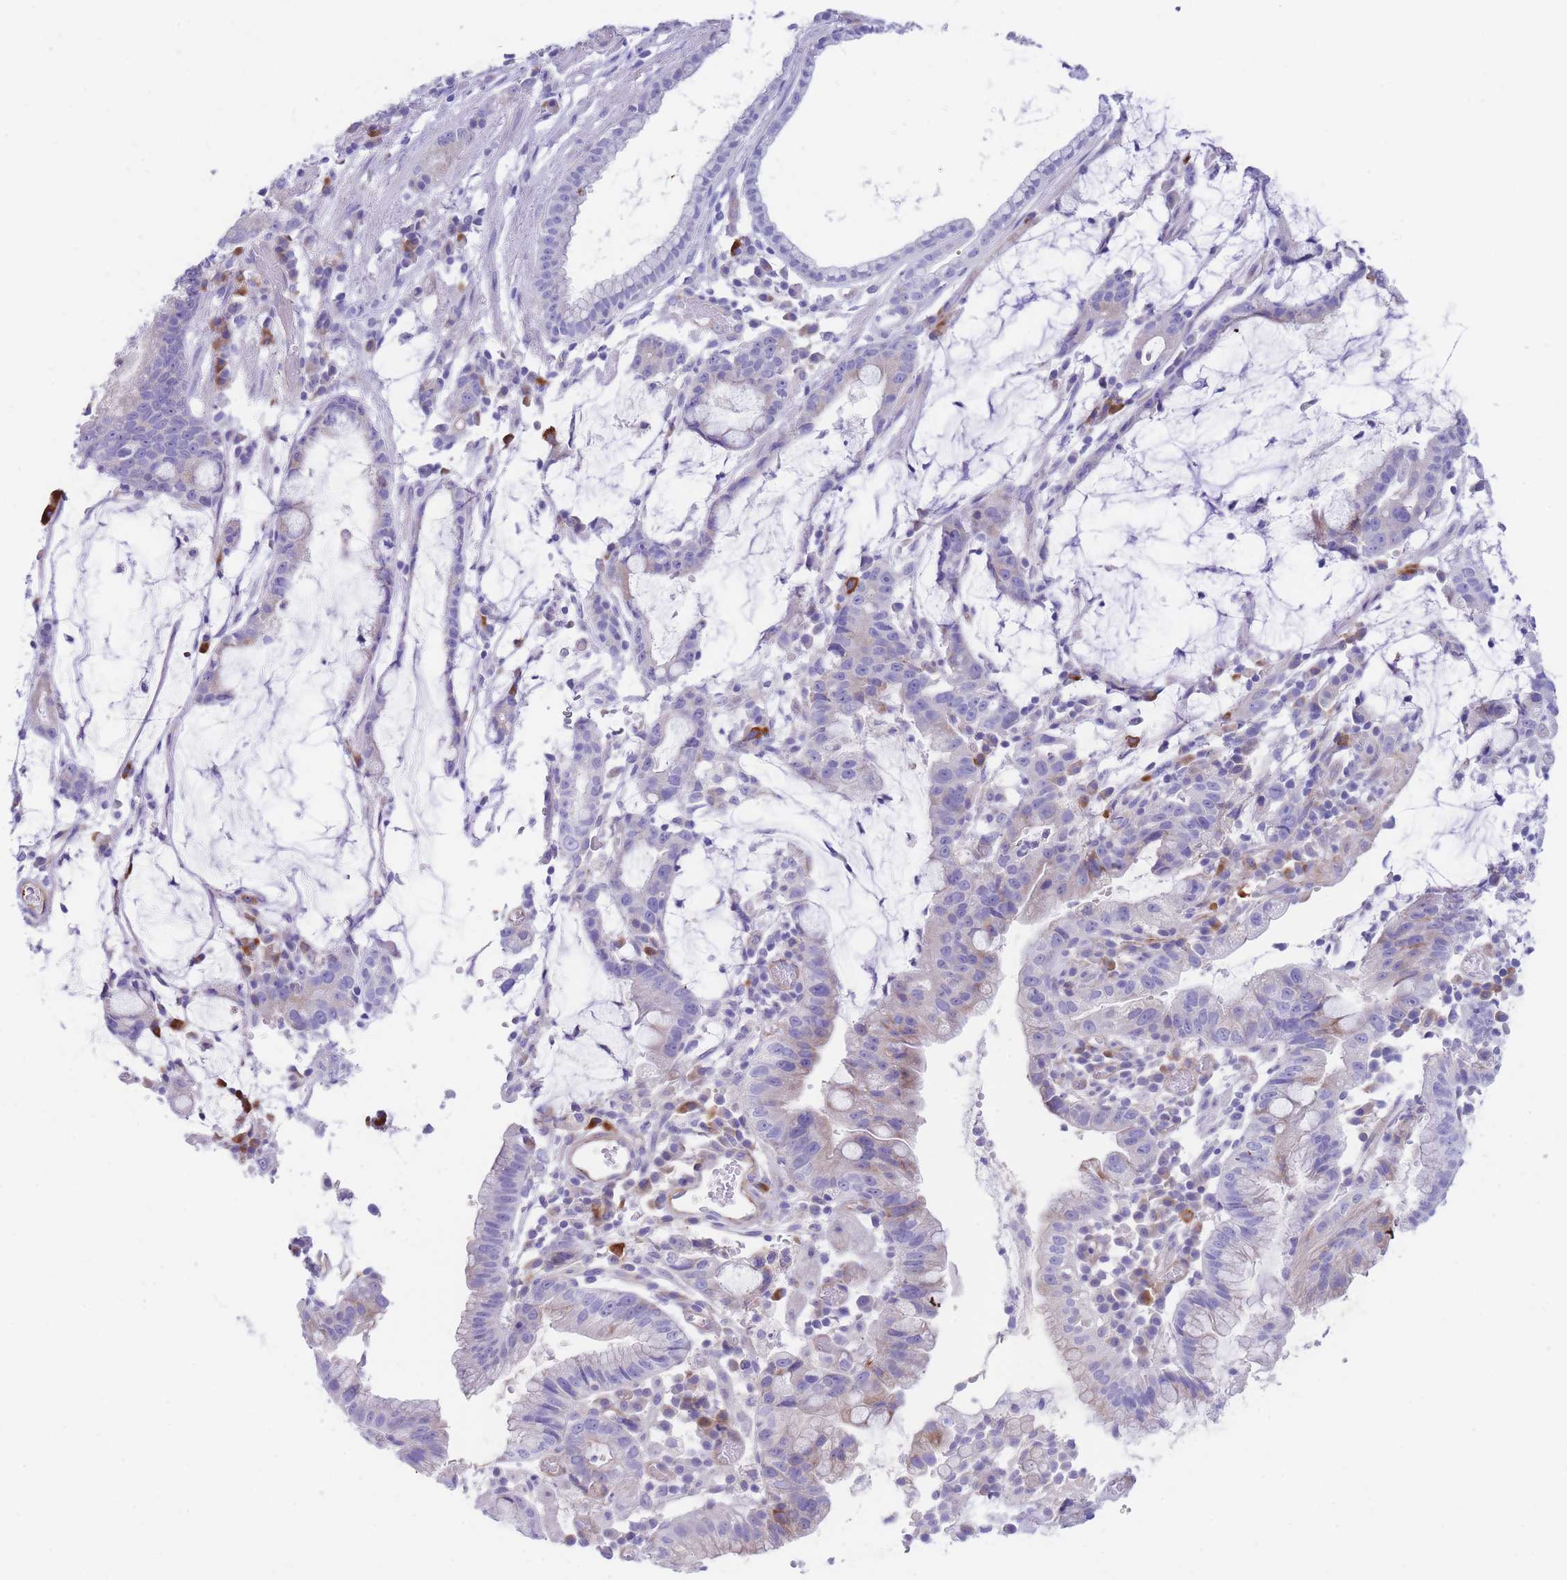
{"staining": {"intensity": "negative", "quantity": "none", "location": "none"}, "tissue": "stomach cancer", "cell_type": "Tumor cells", "image_type": "cancer", "snomed": [{"axis": "morphology", "description": "Adenocarcinoma, NOS"}, {"axis": "topography", "description": "Stomach"}], "caption": "Immunohistochemical staining of stomach cancer demonstrates no significant positivity in tumor cells. The staining was performed using DAB to visualize the protein expression in brown, while the nuclei were stained in blue with hematoxylin (Magnification: 20x).", "gene": "DET1", "patient": {"sex": "male", "age": 55}}